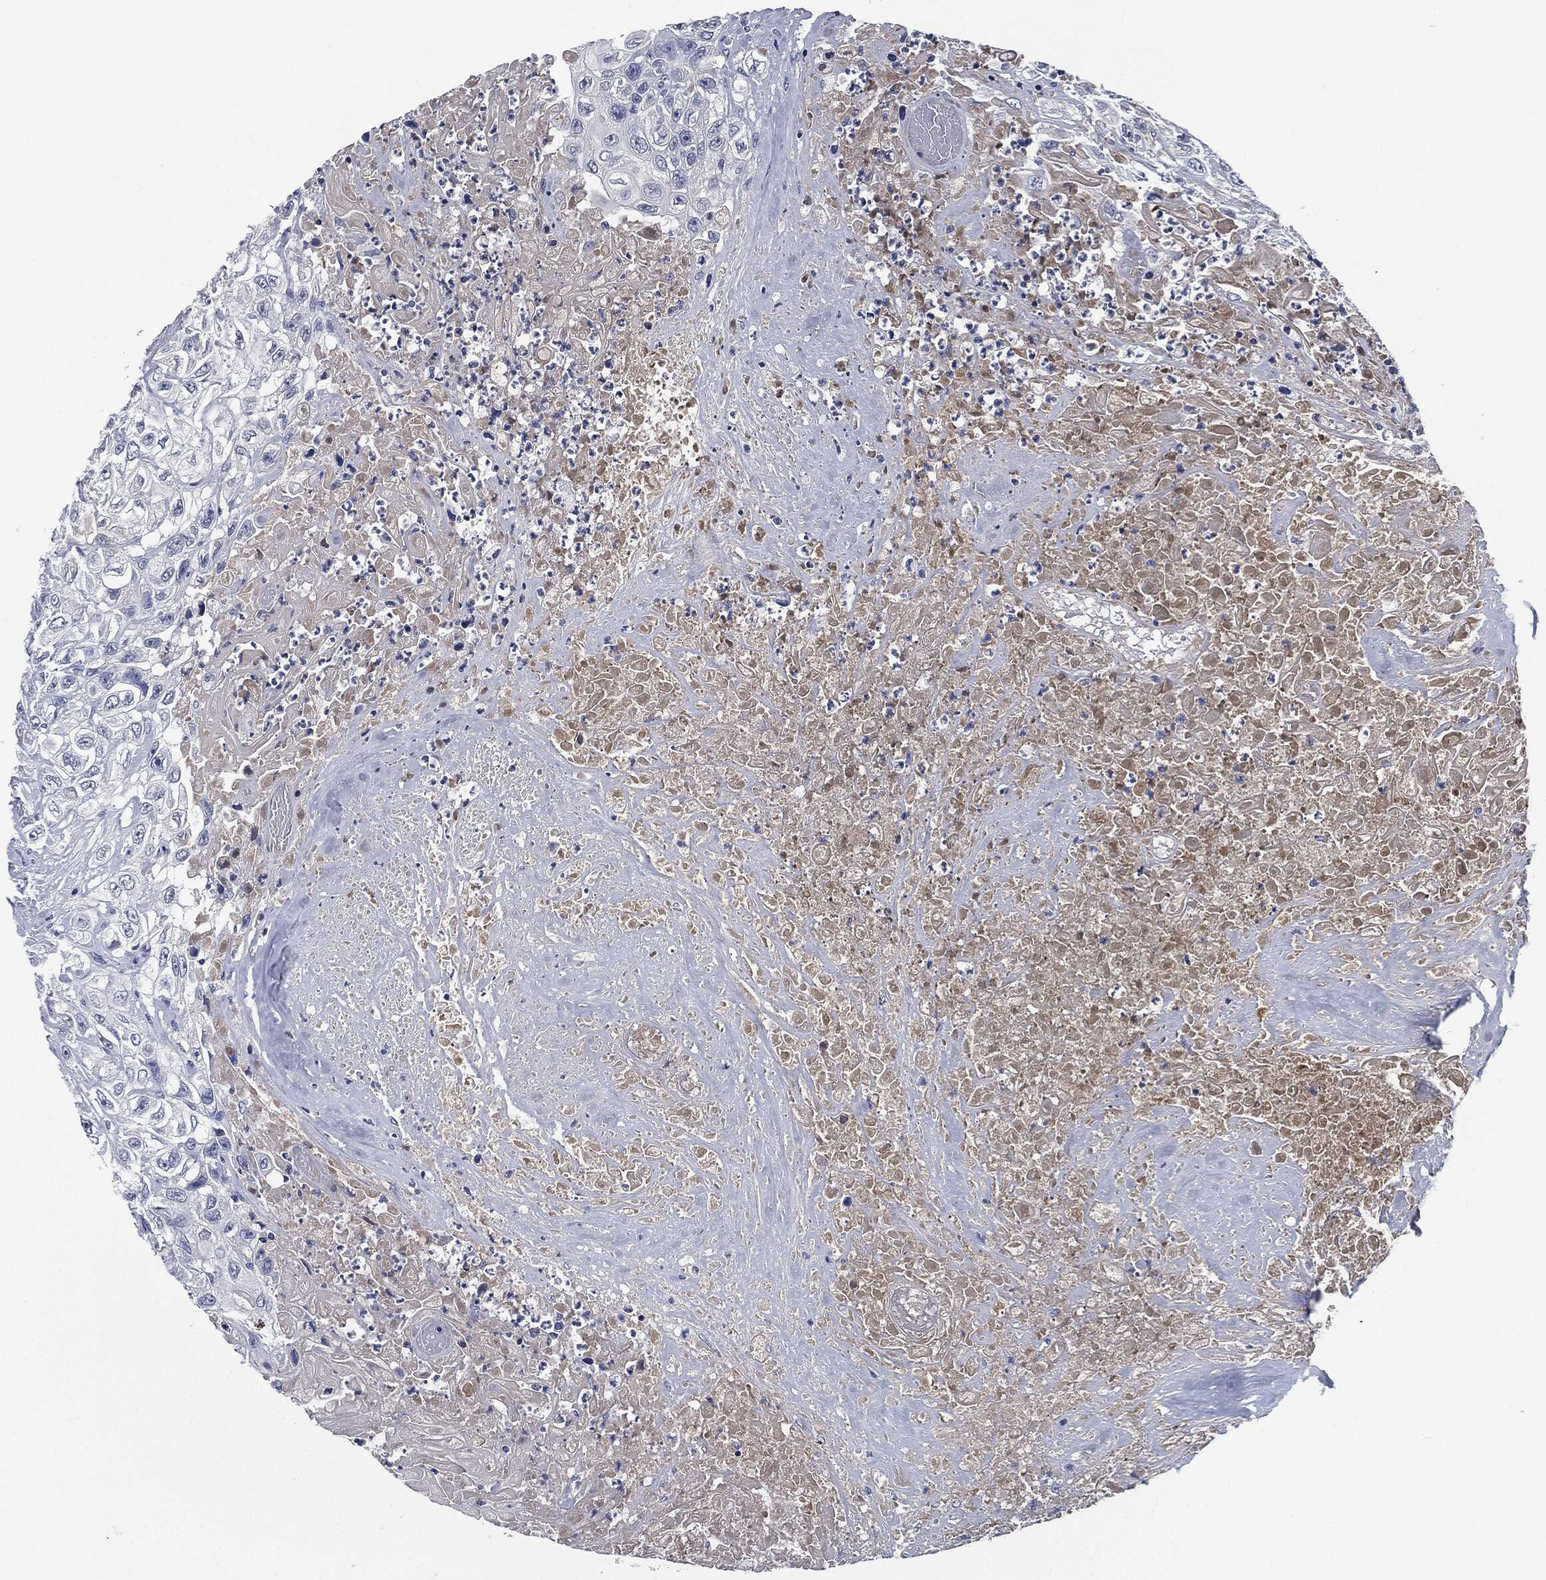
{"staining": {"intensity": "negative", "quantity": "none", "location": "none"}, "tissue": "urothelial cancer", "cell_type": "Tumor cells", "image_type": "cancer", "snomed": [{"axis": "morphology", "description": "Urothelial carcinoma, High grade"}, {"axis": "topography", "description": "Urinary bladder"}], "caption": "The immunohistochemistry histopathology image has no significant expression in tumor cells of urothelial cancer tissue.", "gene": "SIGLEC7", "patient": {"sex": "female", "age": 56}}